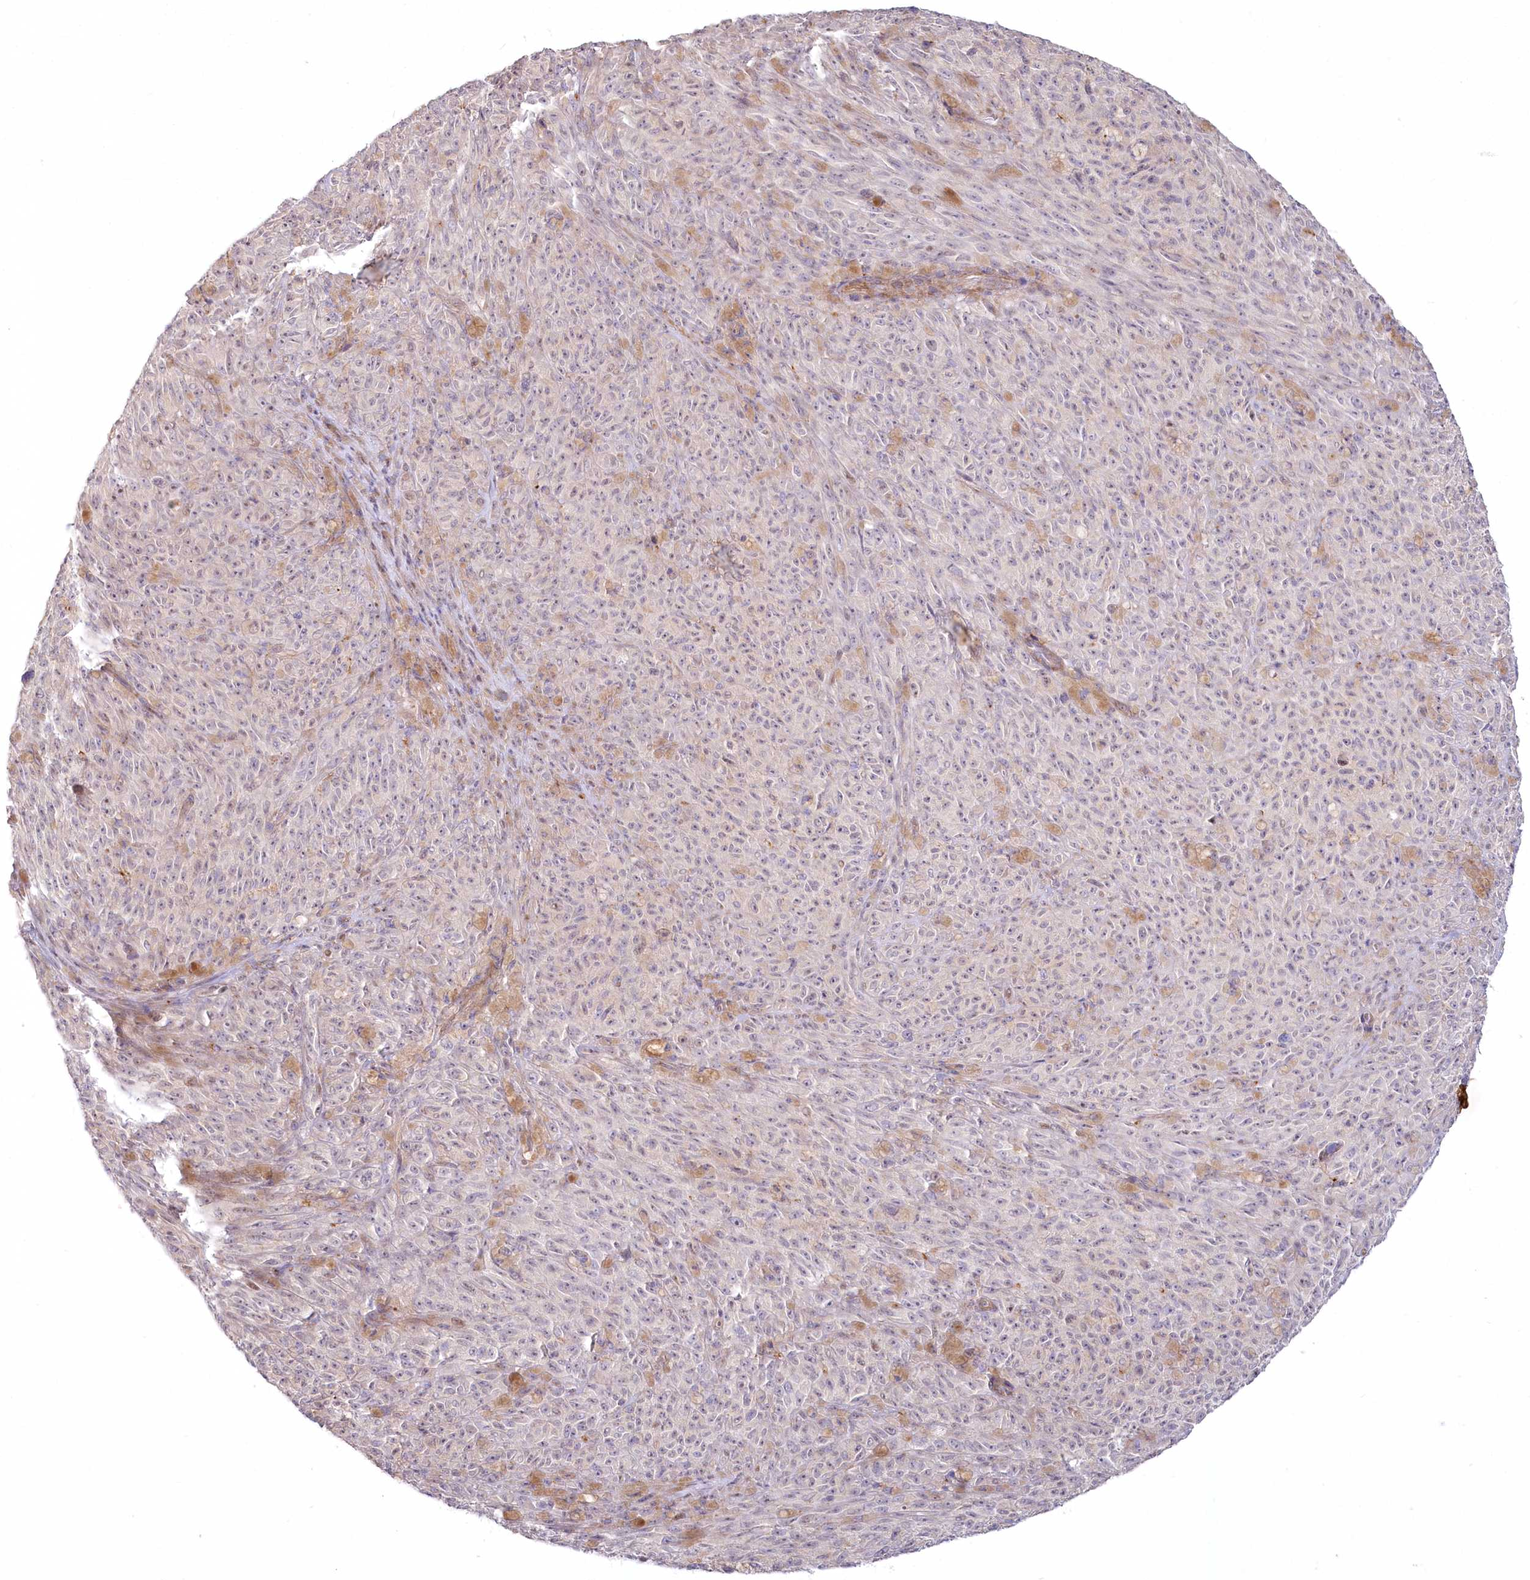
{"staining": {"intensity": "weak", "quantity": "<25%", "location": "cytoplasmic/membranous"}, "tissue": "melanoma", "cell_type": "Tumor cells", "image_type": "cancer", "snomed": [{"axis": "morphology", "description": "Malignant melanoma, NOS"}, {"axis": "topography", "description": "Skin"}], "caption": "Immunohistochemistry of melanoma reveals no positivity in tumor cells.", "gene": "MTG1", "patient": {"sex": "female", "age": 82}}